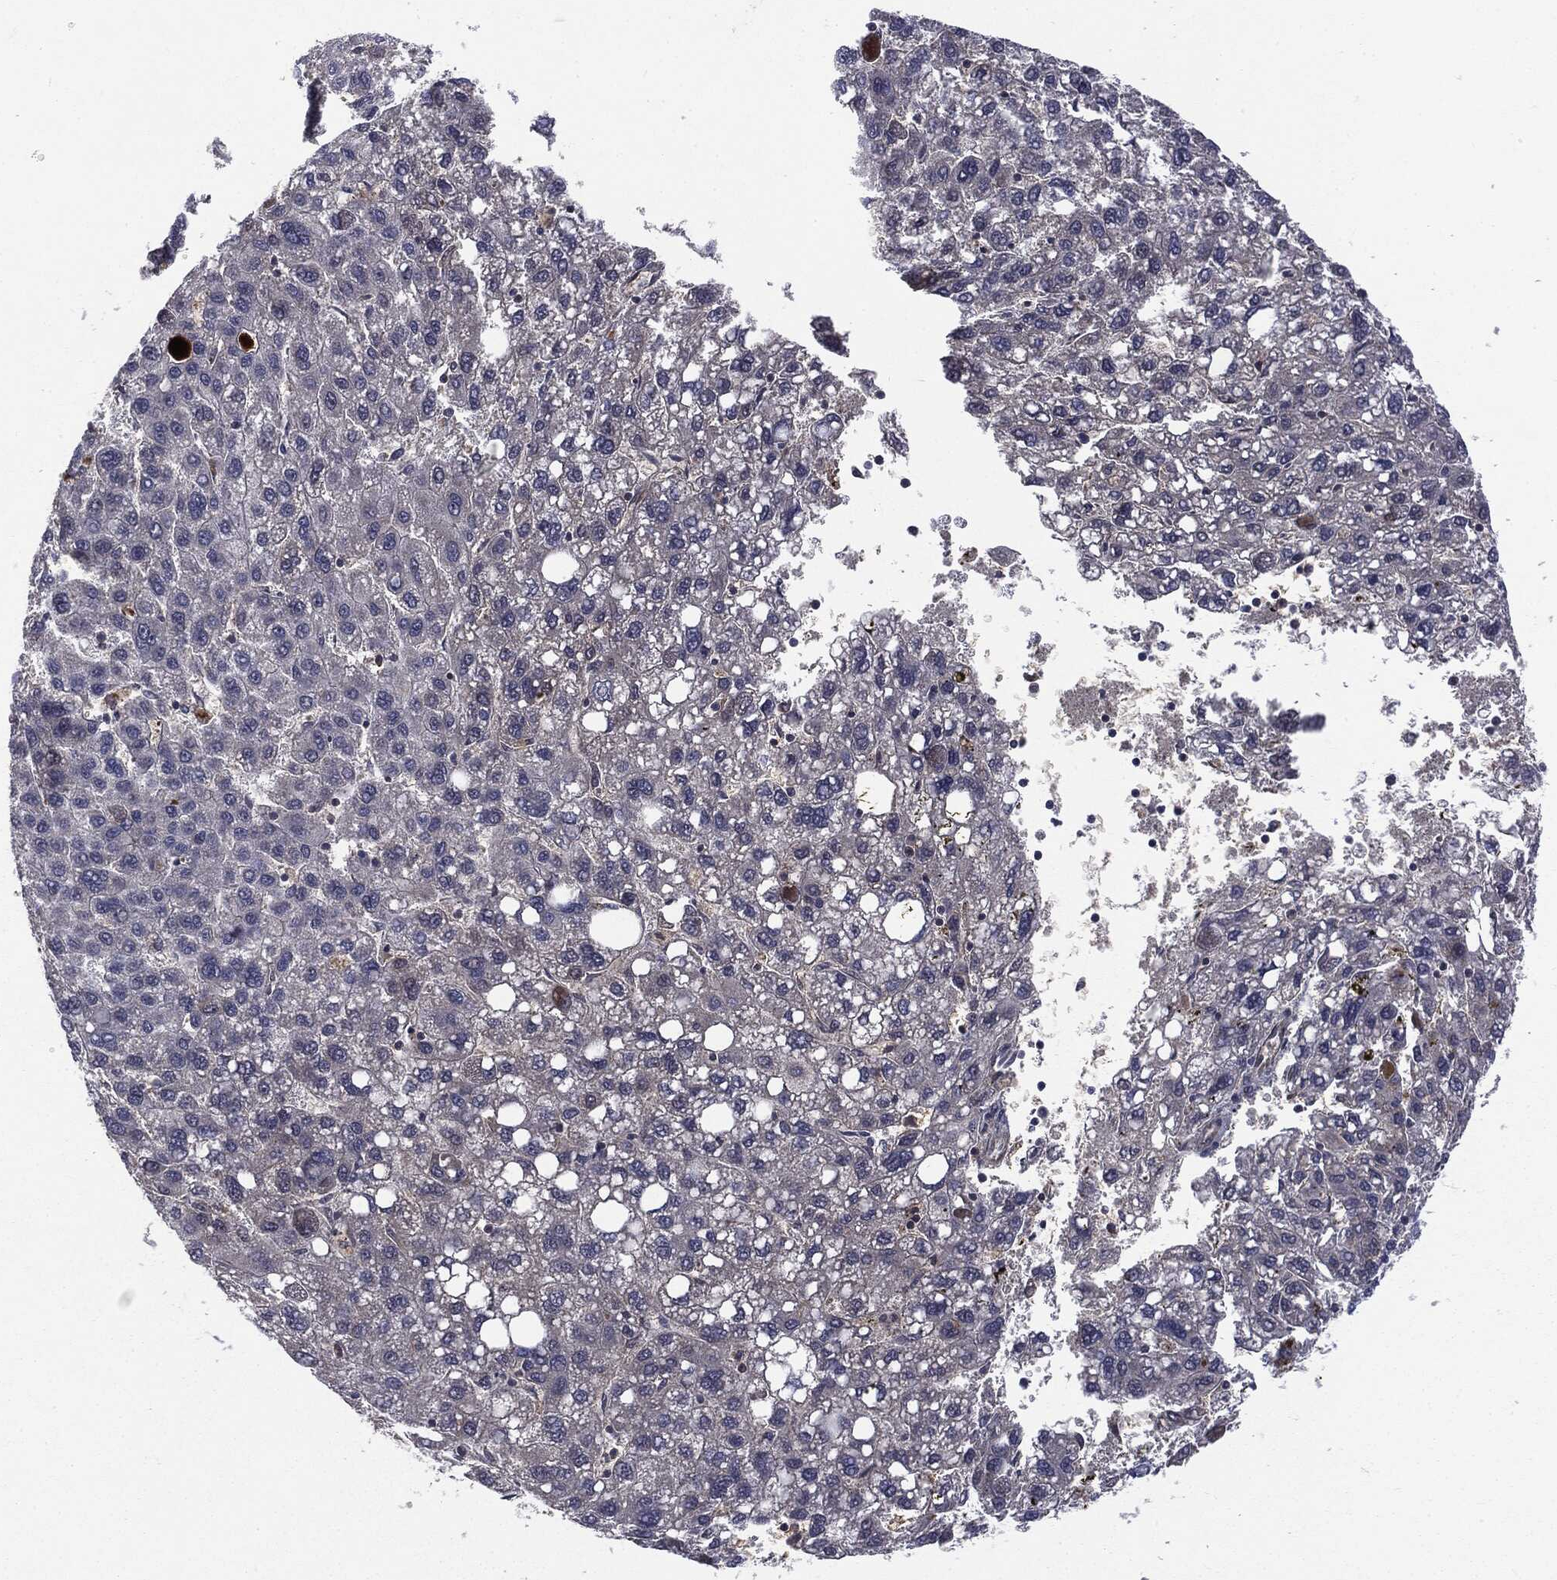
{"staining": {"intensity": "negative", "quantity": "none", "location": "none"}, "tissue": "liver cancer", "cell_type": "Tumor cells", "image_type": "cancer", "snomed": [{"axis": "morphology", "description": "Carcinoma, Hepatocellular, NOS"}, {"axis": "topography", "description": "Liver"}], "caption": "Tumor cells show no significant protein expression in liver cancer (hepatocellular carcinoma).", "gene": "PTPA", "patient": {"sex": "female", "age": 82}}